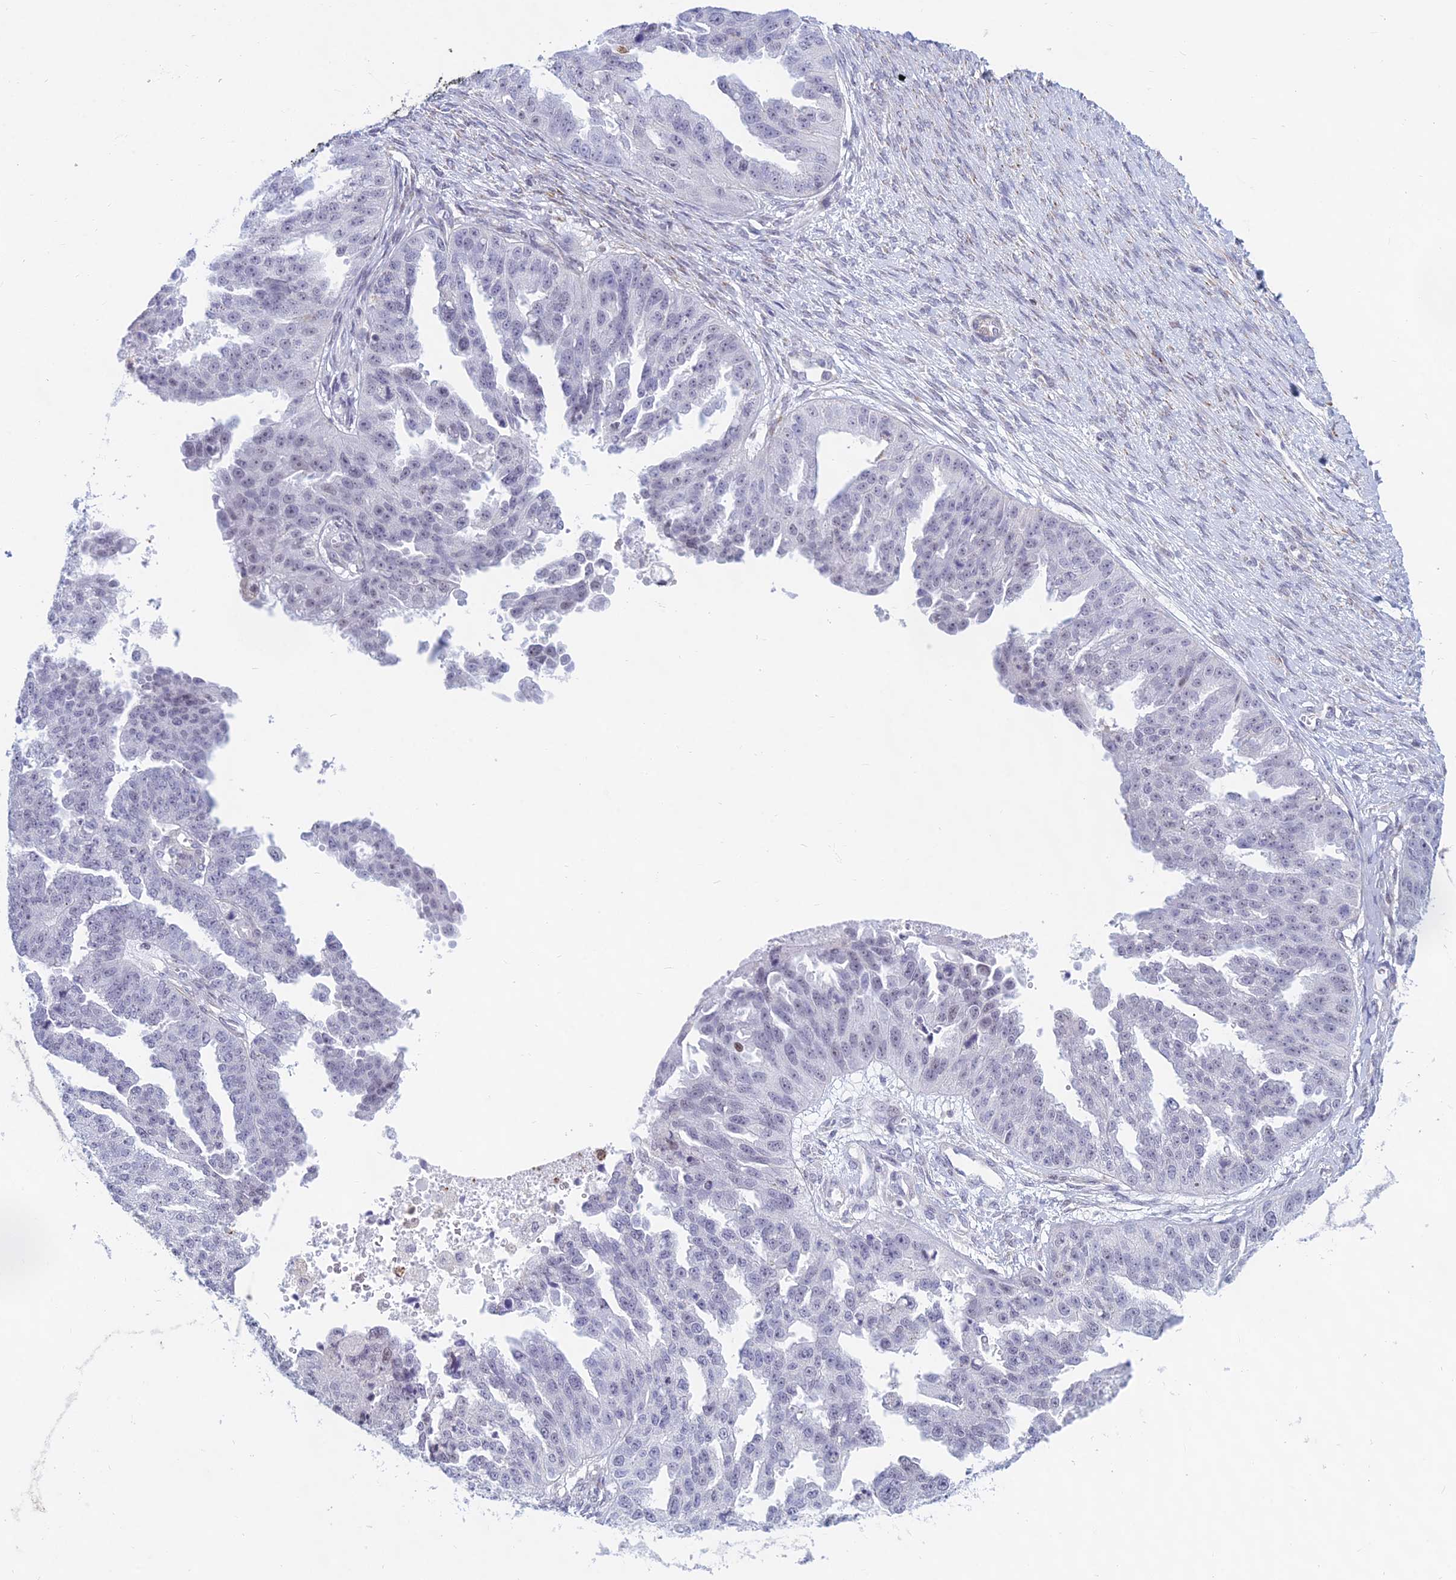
{"staining": {"intensity": "negative", "quantity": "none", "location": "none"}, "tissue": "ovarian cancer", "cell_type": "Tumor cells", "image_type": "cancer", "snomed": [{"axis": "morphology", "description": "Cystadenocarcinoma, serous, NOS"}, {"axis": "topography", "description": "Ovary"}], "caption": "DAB immunohistochemical staining of ovarian cancer reveals no significant positivity in tumor cells.", "gene": "KRR1", "patient": {"sex": "female", "age": 58}}